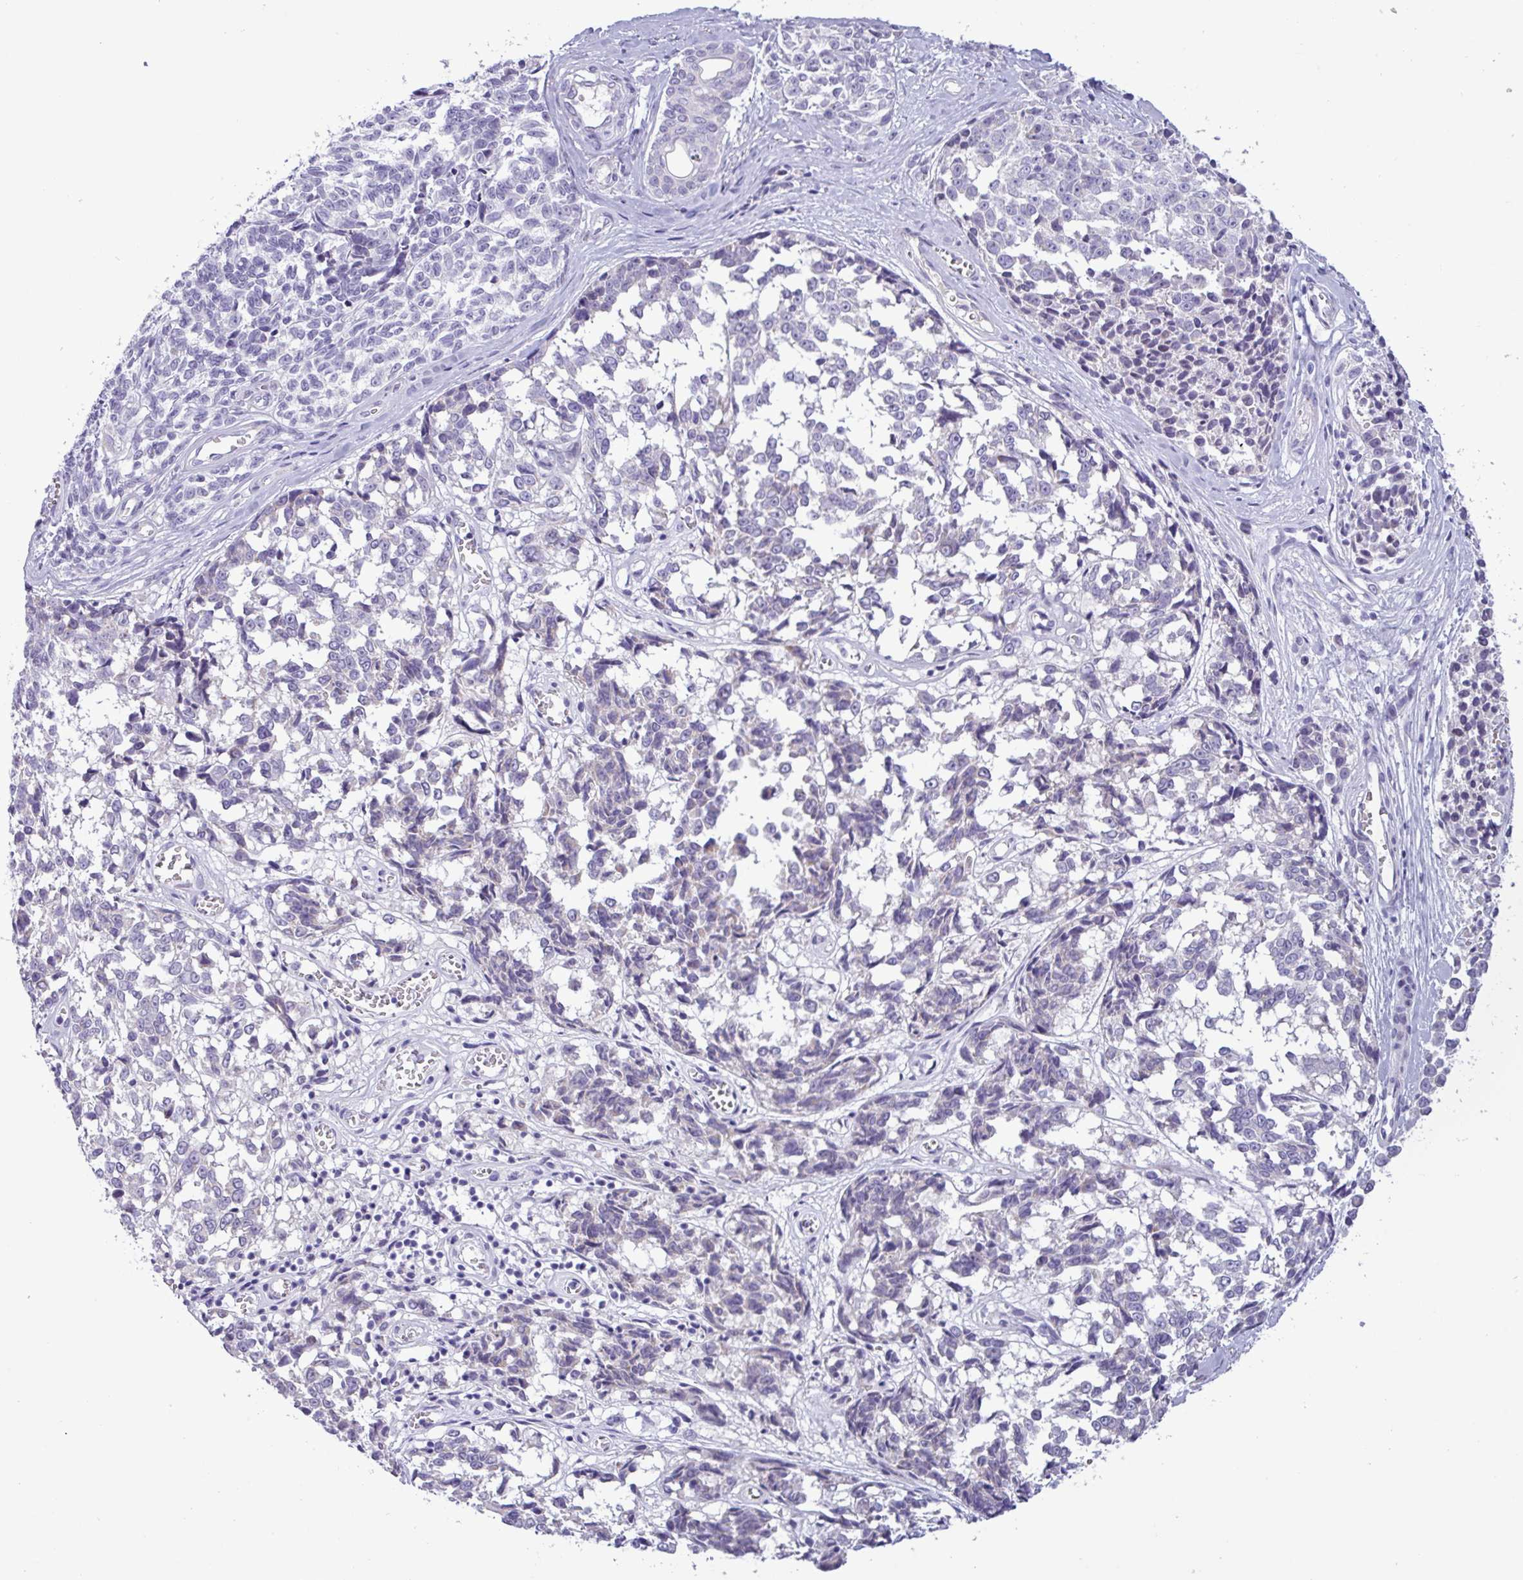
{"staining": {"intensity": "negative", "quantity": "none", "location": "none"}, "tissue": "melanoma", "cell_type": "Tumor cells", "image_type": "cancer", "snomed": [{"axis": "morphology", "description": "Malignant melanoma, NOS"}, {"axis": "topography", "description": "Skin"}], "caption": "There is no significant positivity in tumor cells of melanoma.", "gene": "STIMATE", "patient": {"sex": "female", "age": 64}}